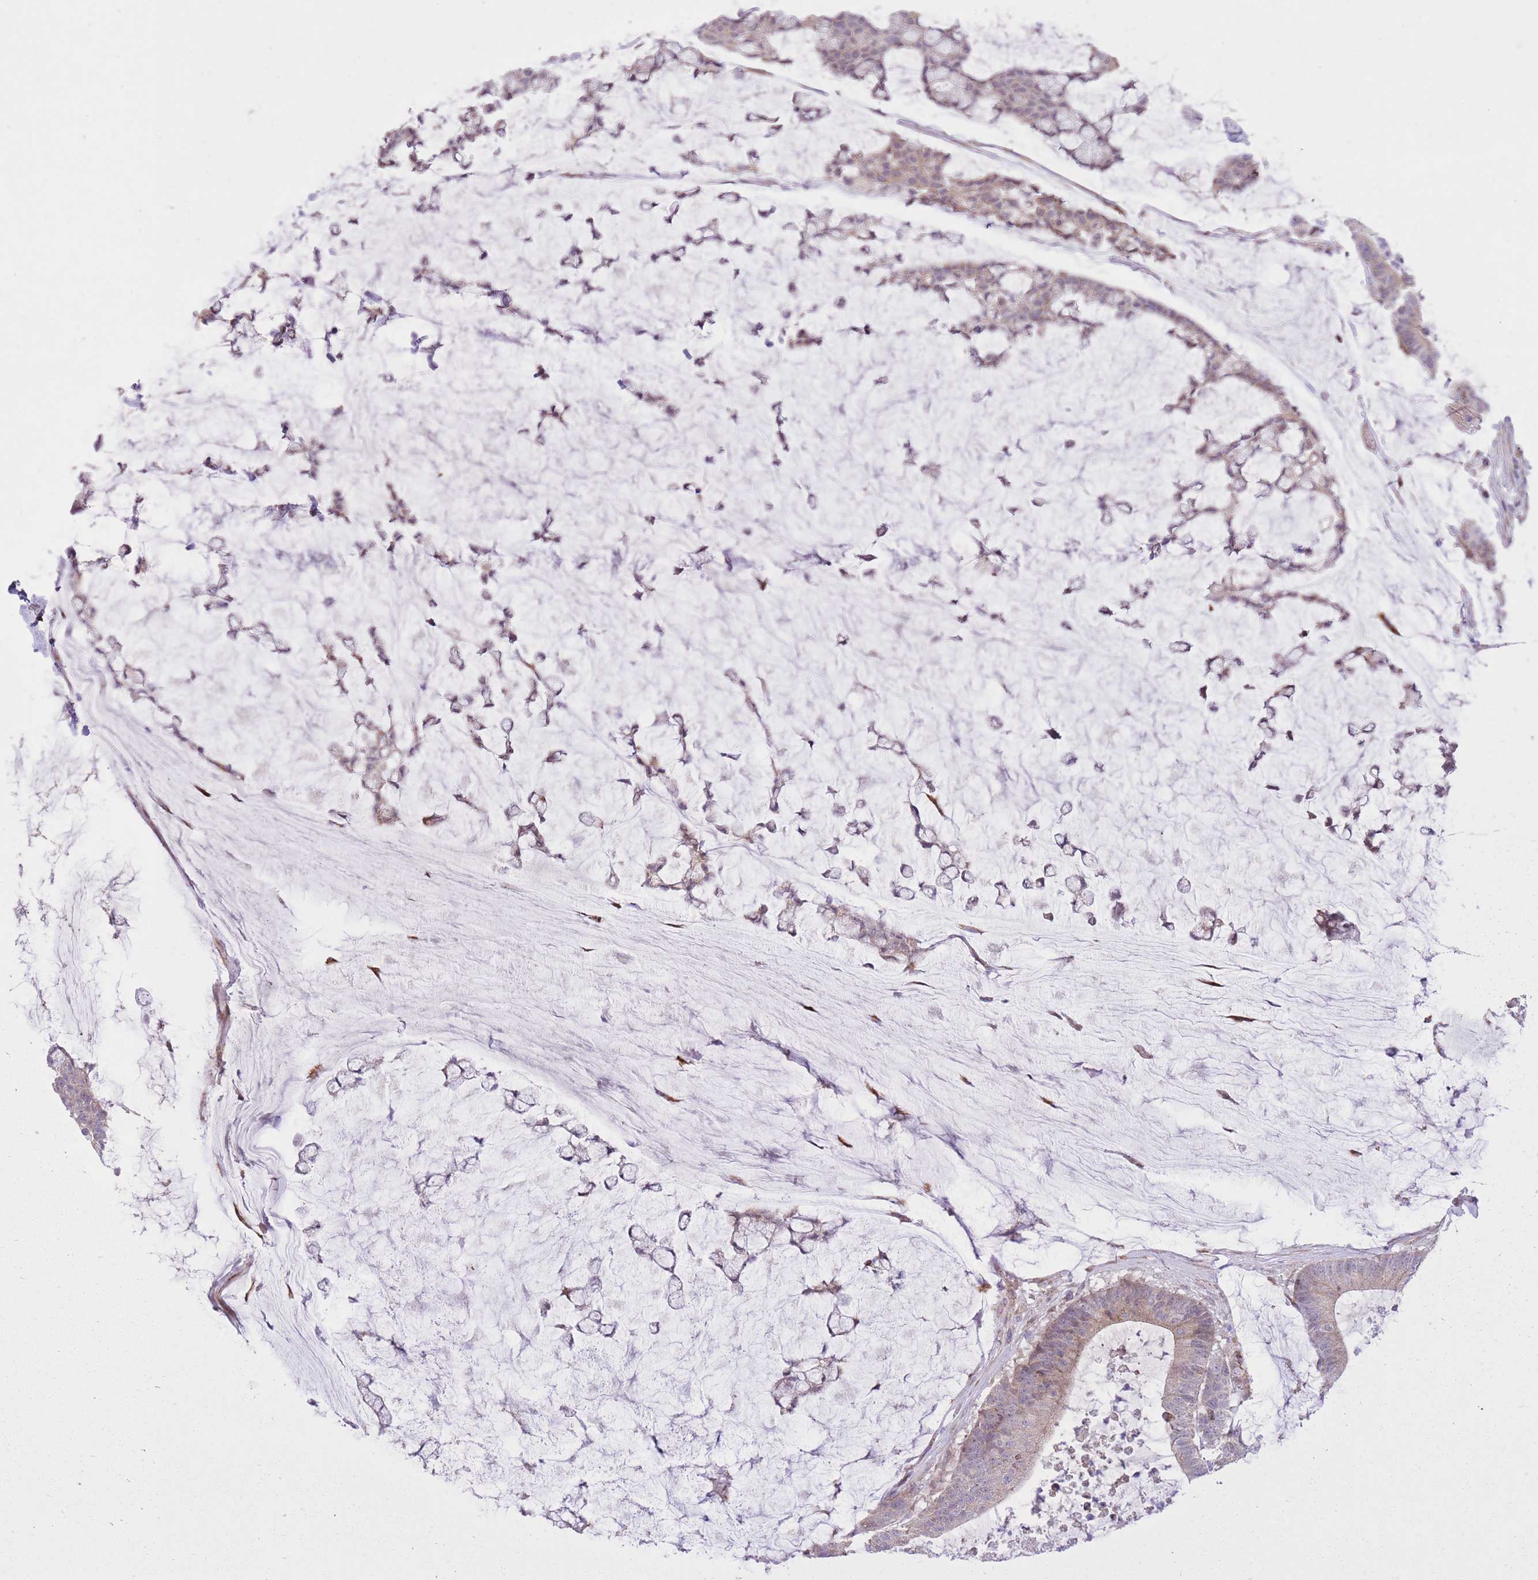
{"staining": {"intensity": "moderate", "quantity": ">75%", "location": "cytoplasmic/membranous"}, "tissue": "colorectal cancer", "cell_type": "Tumor cells", "image_type": "cancer", "snomed": [{"axis": "morphology", "description": "Adenocarcinoma, NOS"}, {"axis": "topography", "description": "Colon"}], "caption": "A brown stain highlights moderate cytoplasmic/membranous positivity of a protein in human colorectal cancer (adenocarcinoma) tumor cells.", "gene": "SLC4A4", "patient": {"sex": "female", "age": 84}}